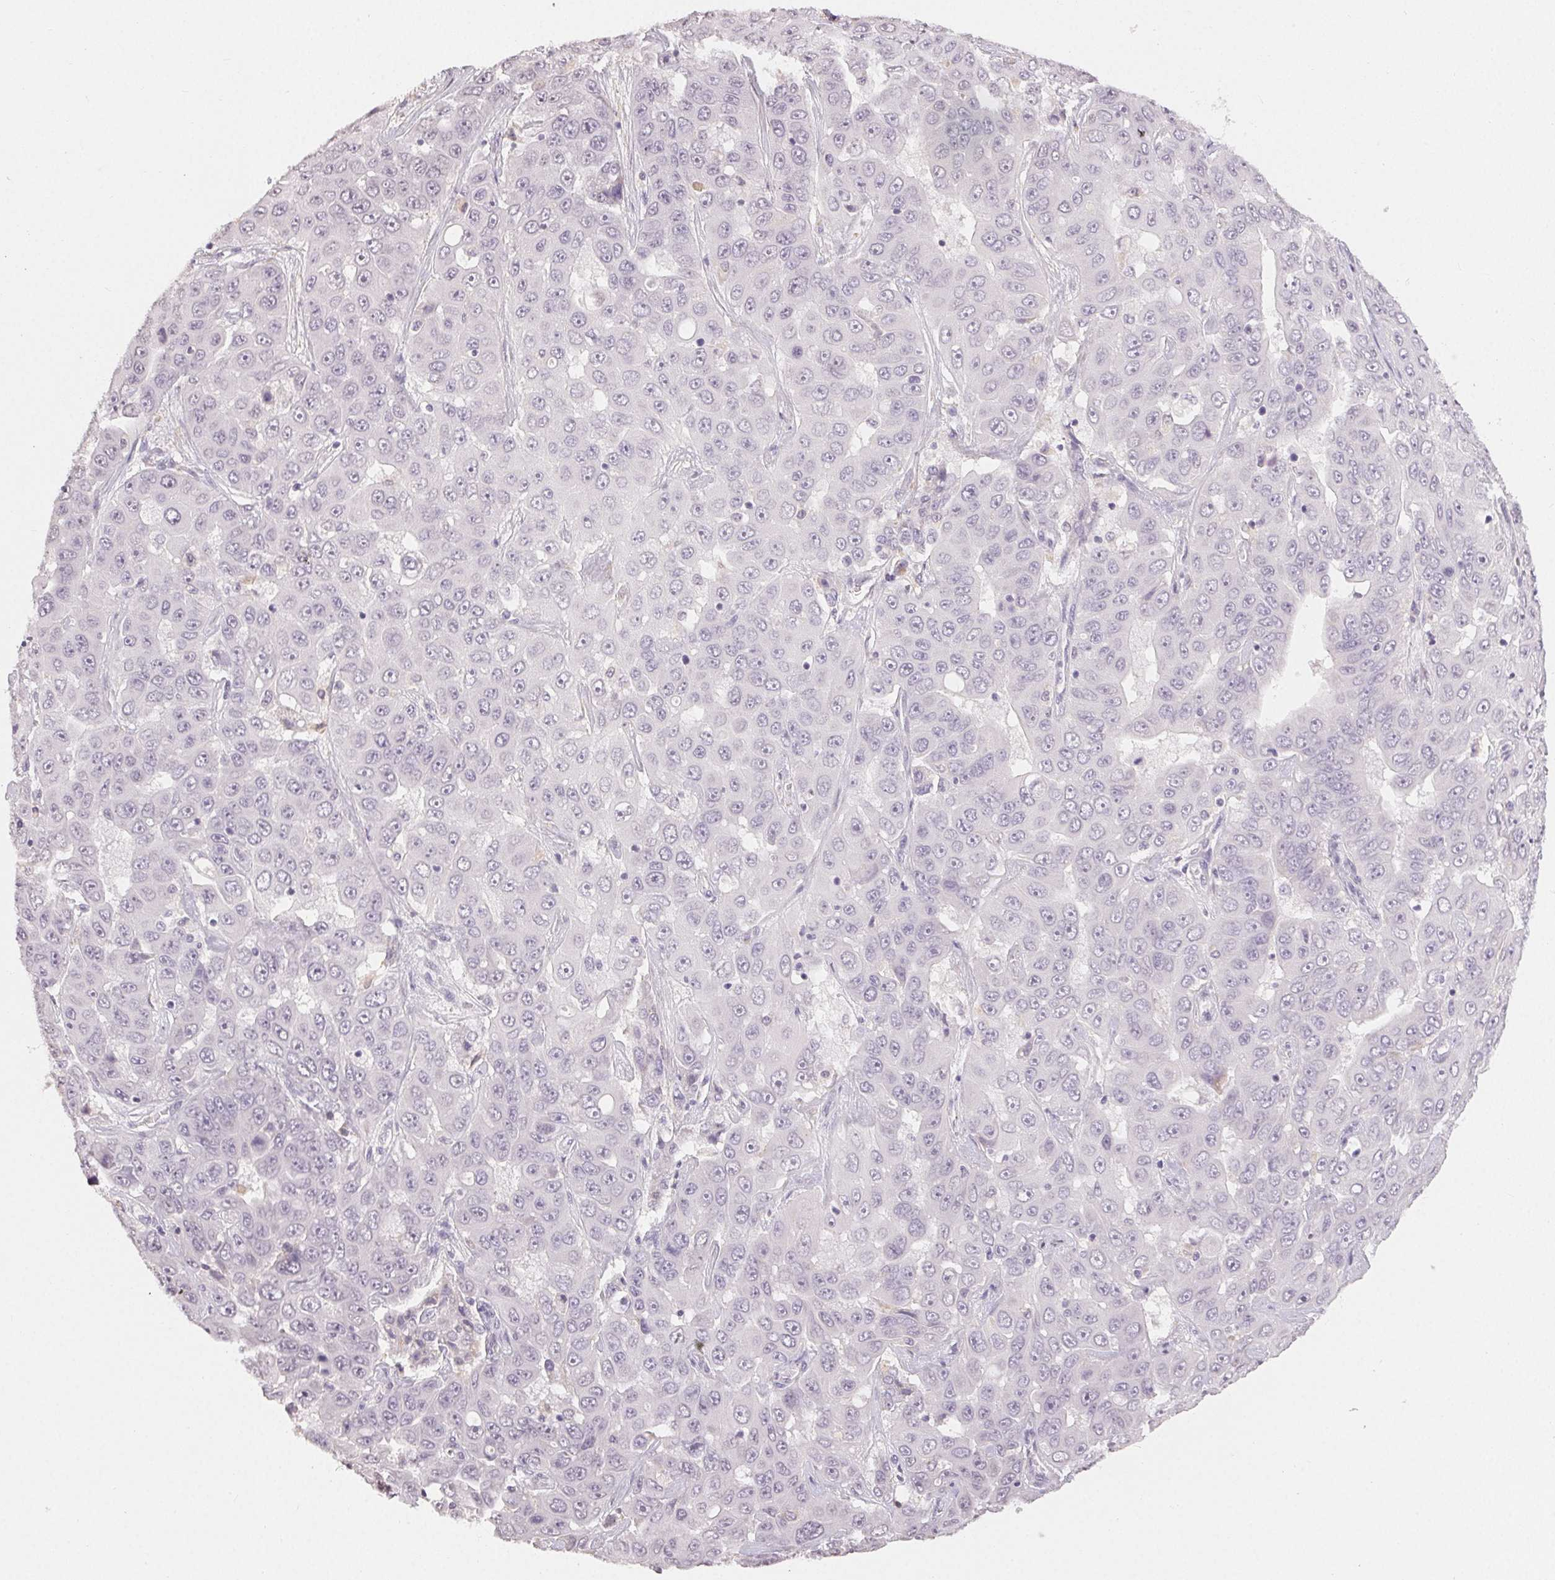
{"staining": {"intensity": "negative", "quantity": "none", "location": "none"}, "tissue": "liver cancer", "cell_type": "Tumor cells", "image_type": "cancer", "snomed": [{"axis": "morphology", "description": "Cholangiocarcinoma"}, {"axis": "topography", "description": "Liver"}], "caption": "Immunohistochemistry (IHC) micrograph of neoplastic tissue: cholangiocarcinoma (liver) stained with DAB (3,3'-diaminobenzidine) shows no significant protein staining in tumor cells. (DAB (3,3'-diaminobenzidine) immunohistochemistry, high magnification).", "gene": "TMEM174", "patient": {"sex": "female", "age": 52}}